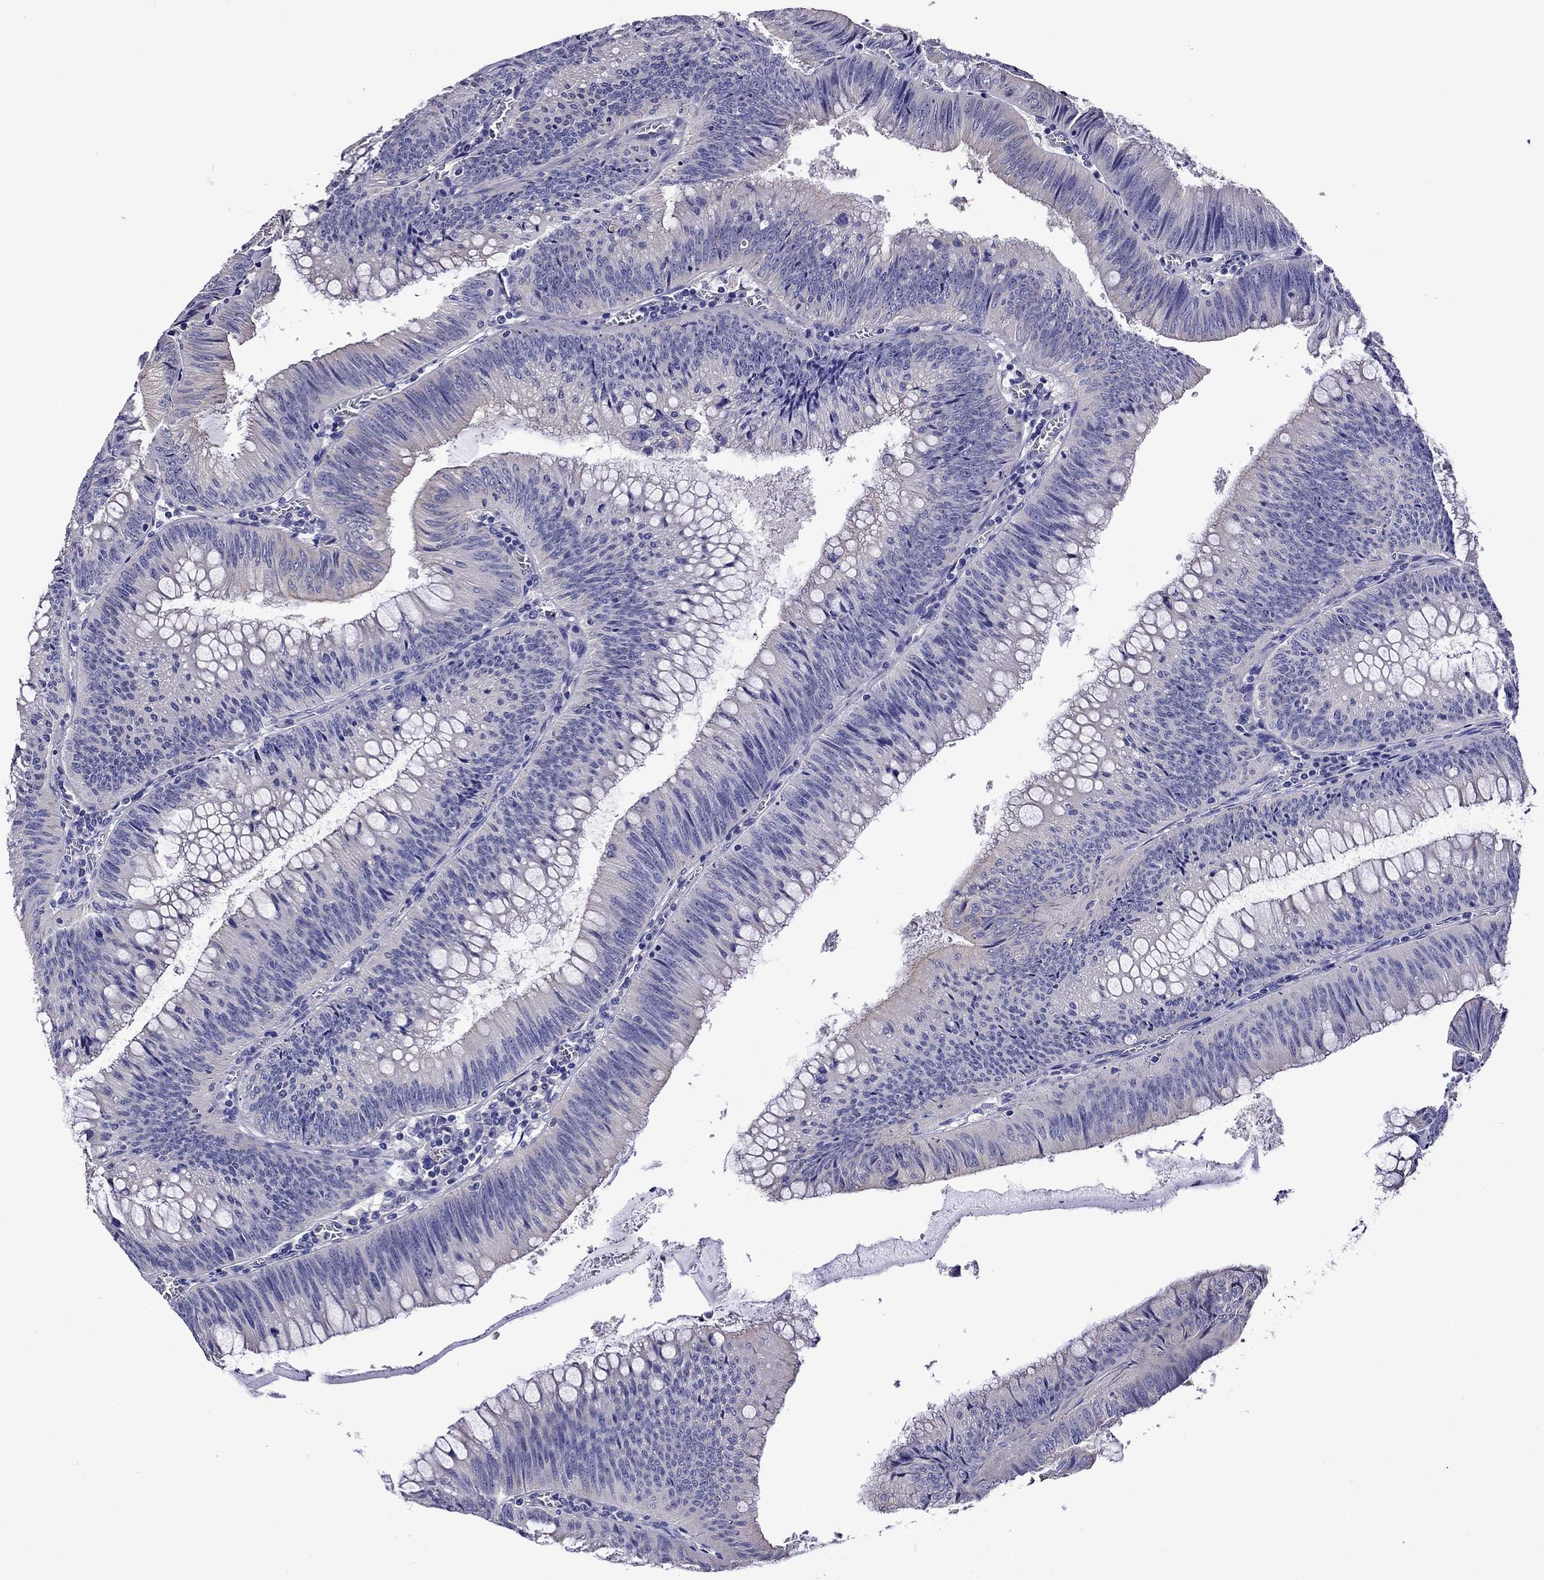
{"staining": {"intensity": "negative", "quantity": "none", "location": "none"}, "tissue": "colorectal cancer", "cell_type": "Tumor cells", "image_type": "cancer", "snomed": [{"axis": "morphology", "description": "Adenocarcinoma, NOS"}, {"axis": "topography", "description": "Rectum"}], "caption": "A histopathology image of human adenocarcinoma (colorectal) is negative for staining in tumor cells. Nuclei are stained in blue.", "gene": "SCG2", "patient": {"sex": "female", "age": 72}}